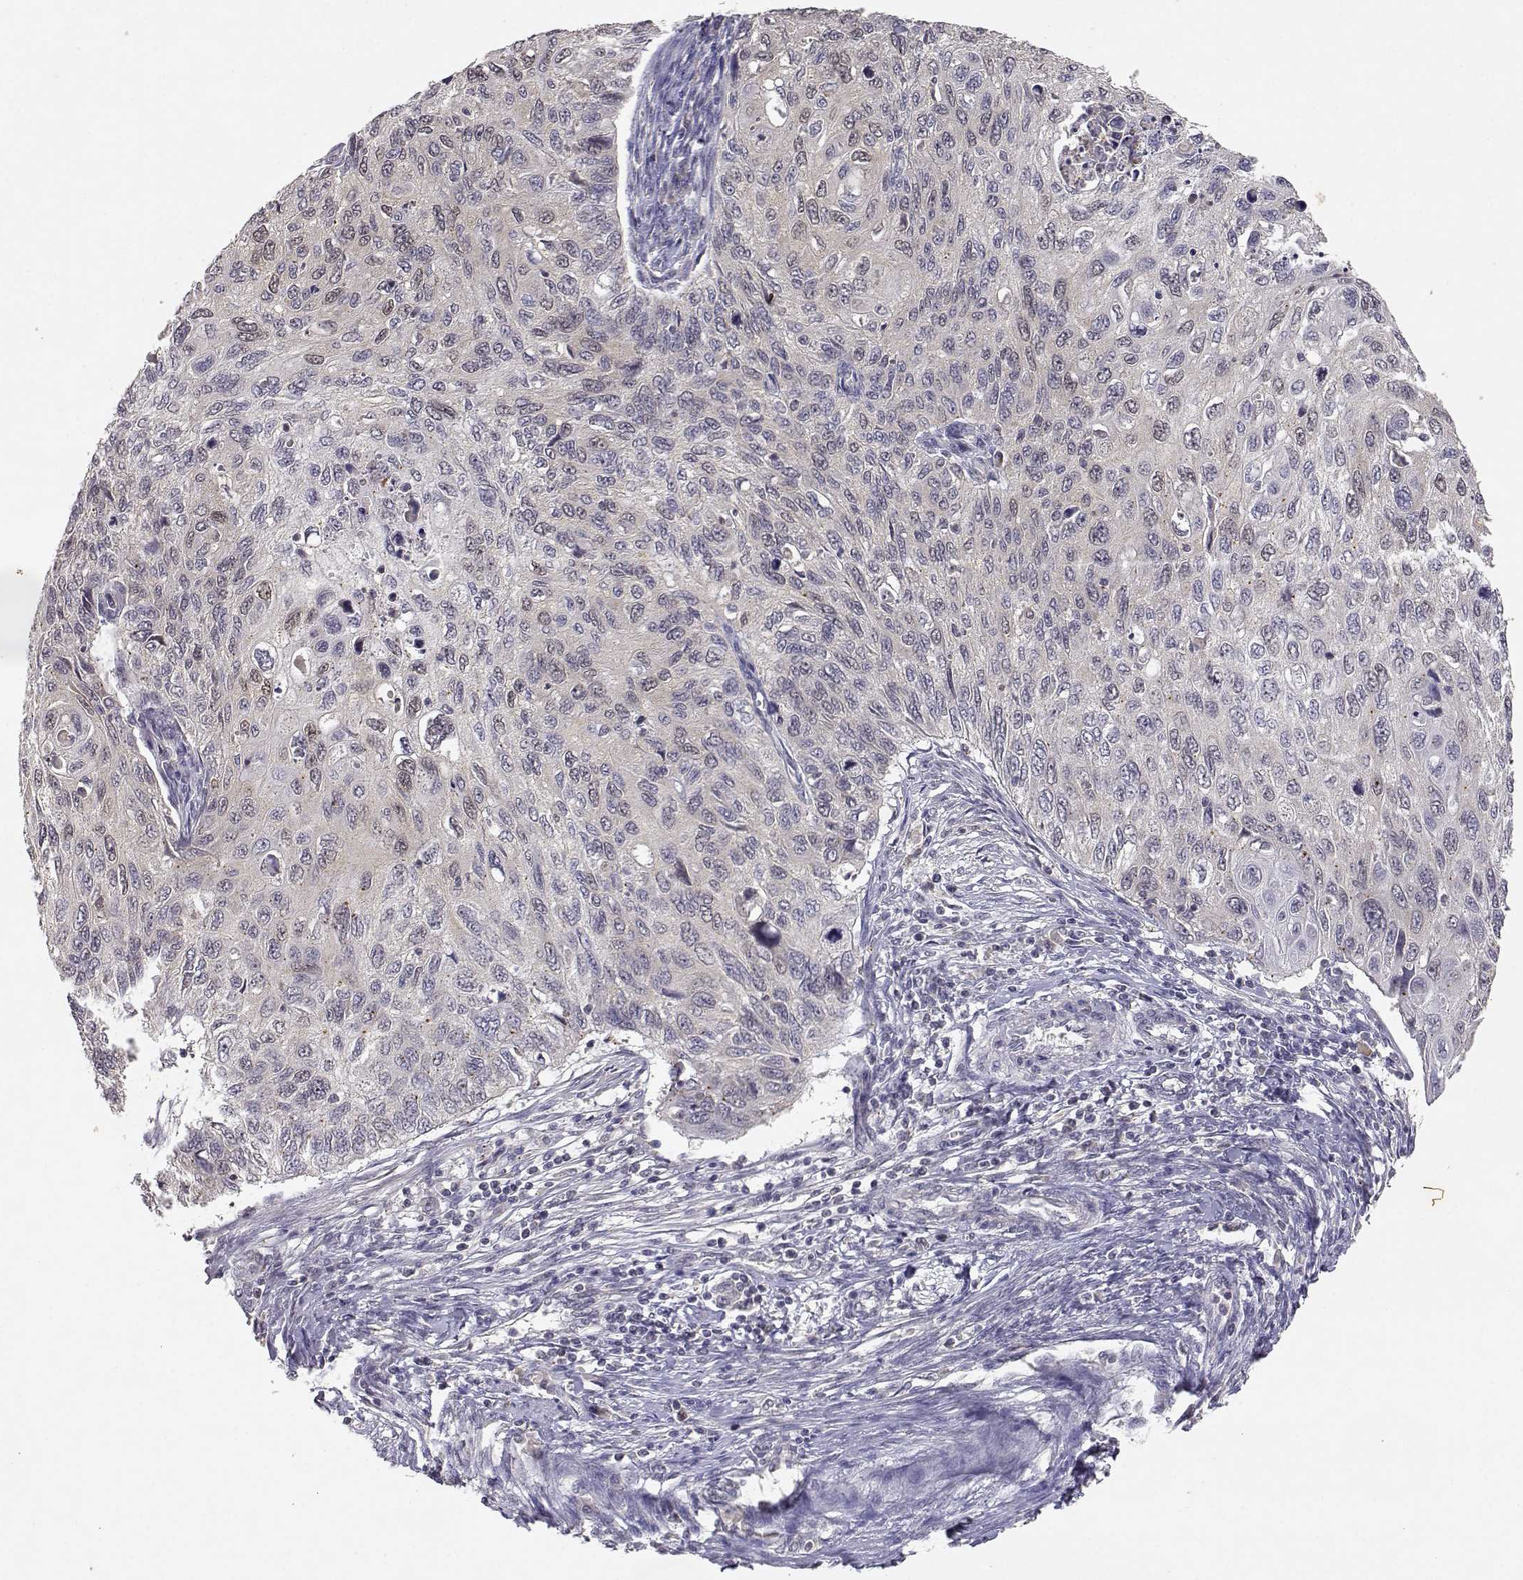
{"staining": {"intensity": "negative", "quantity": "none", "location": "none"}, "tissue": "cervical cancer", "cell_type": "Tumor cells", "image_type": "cancer", "snomed": [{"axis": "morphology", "description": "Squamous cell carcinoma, NOS"}, {"axis": "topography", "description": "Cervix"}], "caption": "Tumor cells are negative for brown protein staining in cervical cancer.", "gene": "RAD51", "patient": {"sex": "female", "age": 70}}